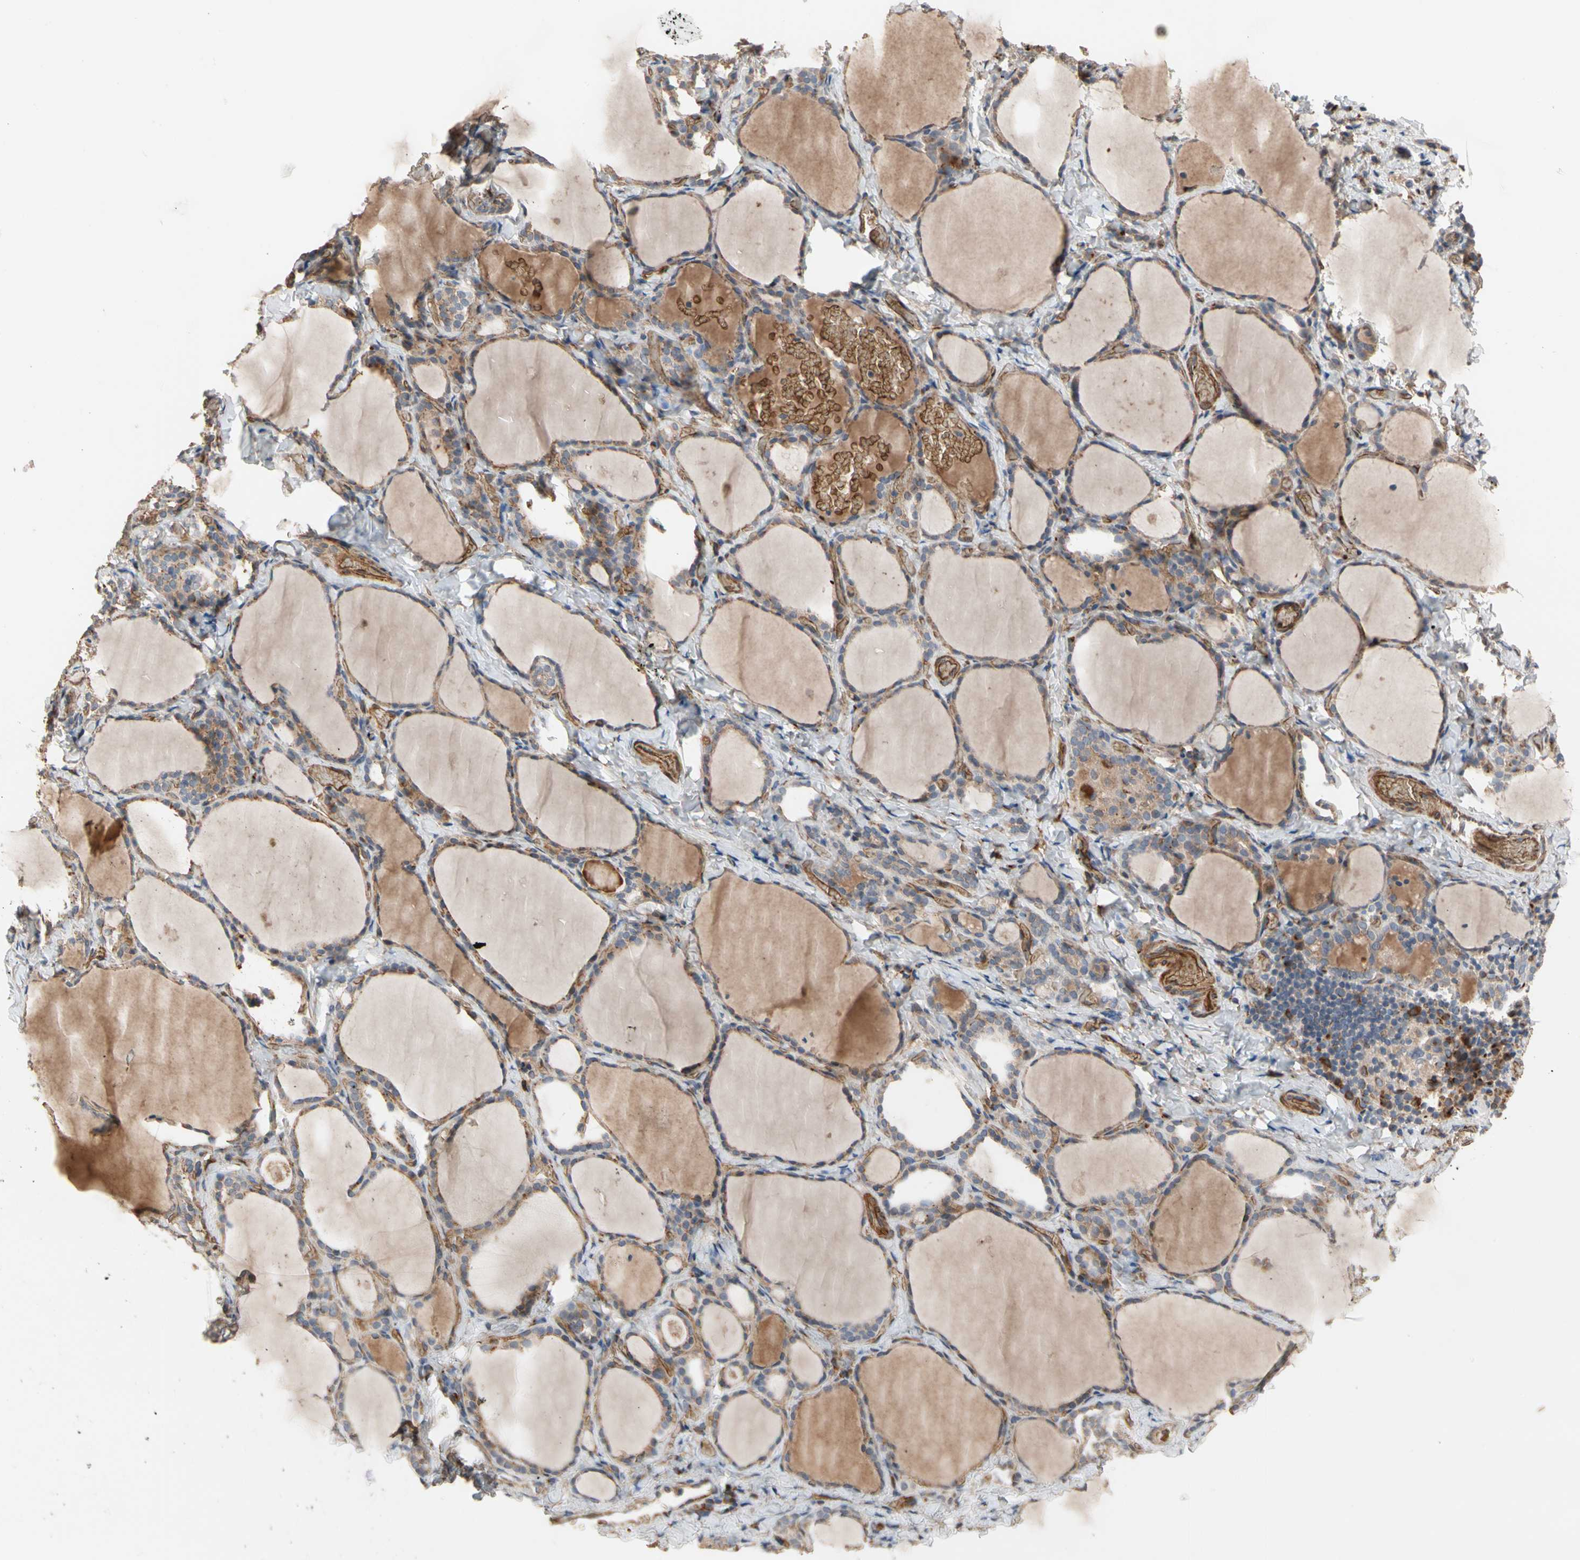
{"staining": {"intensity": "moderate", "quantity": ">75%", "location": "cytoplasmic/membranous"}, "tissue": "thyroid gland", "cell_type": "Glandular cells", "image_type": "normal", "snomed": [{"axis": "morphology", "description": "Normal tissue, NOS"}, {"axis": "morphology", "description": "Papillary adenocarcinoma, NOS"}, {"axis": "topography", "description": "Thyroid gland"}], "caption": "This photomicrograph displays immunohistochemistry staining of benign thyroid gland, with medium moderate cytoplasmic/membranous expression in approximately >75% of glandular cells.", "gene": "GCK", "patient": {"sex": "female", "age": 30}}